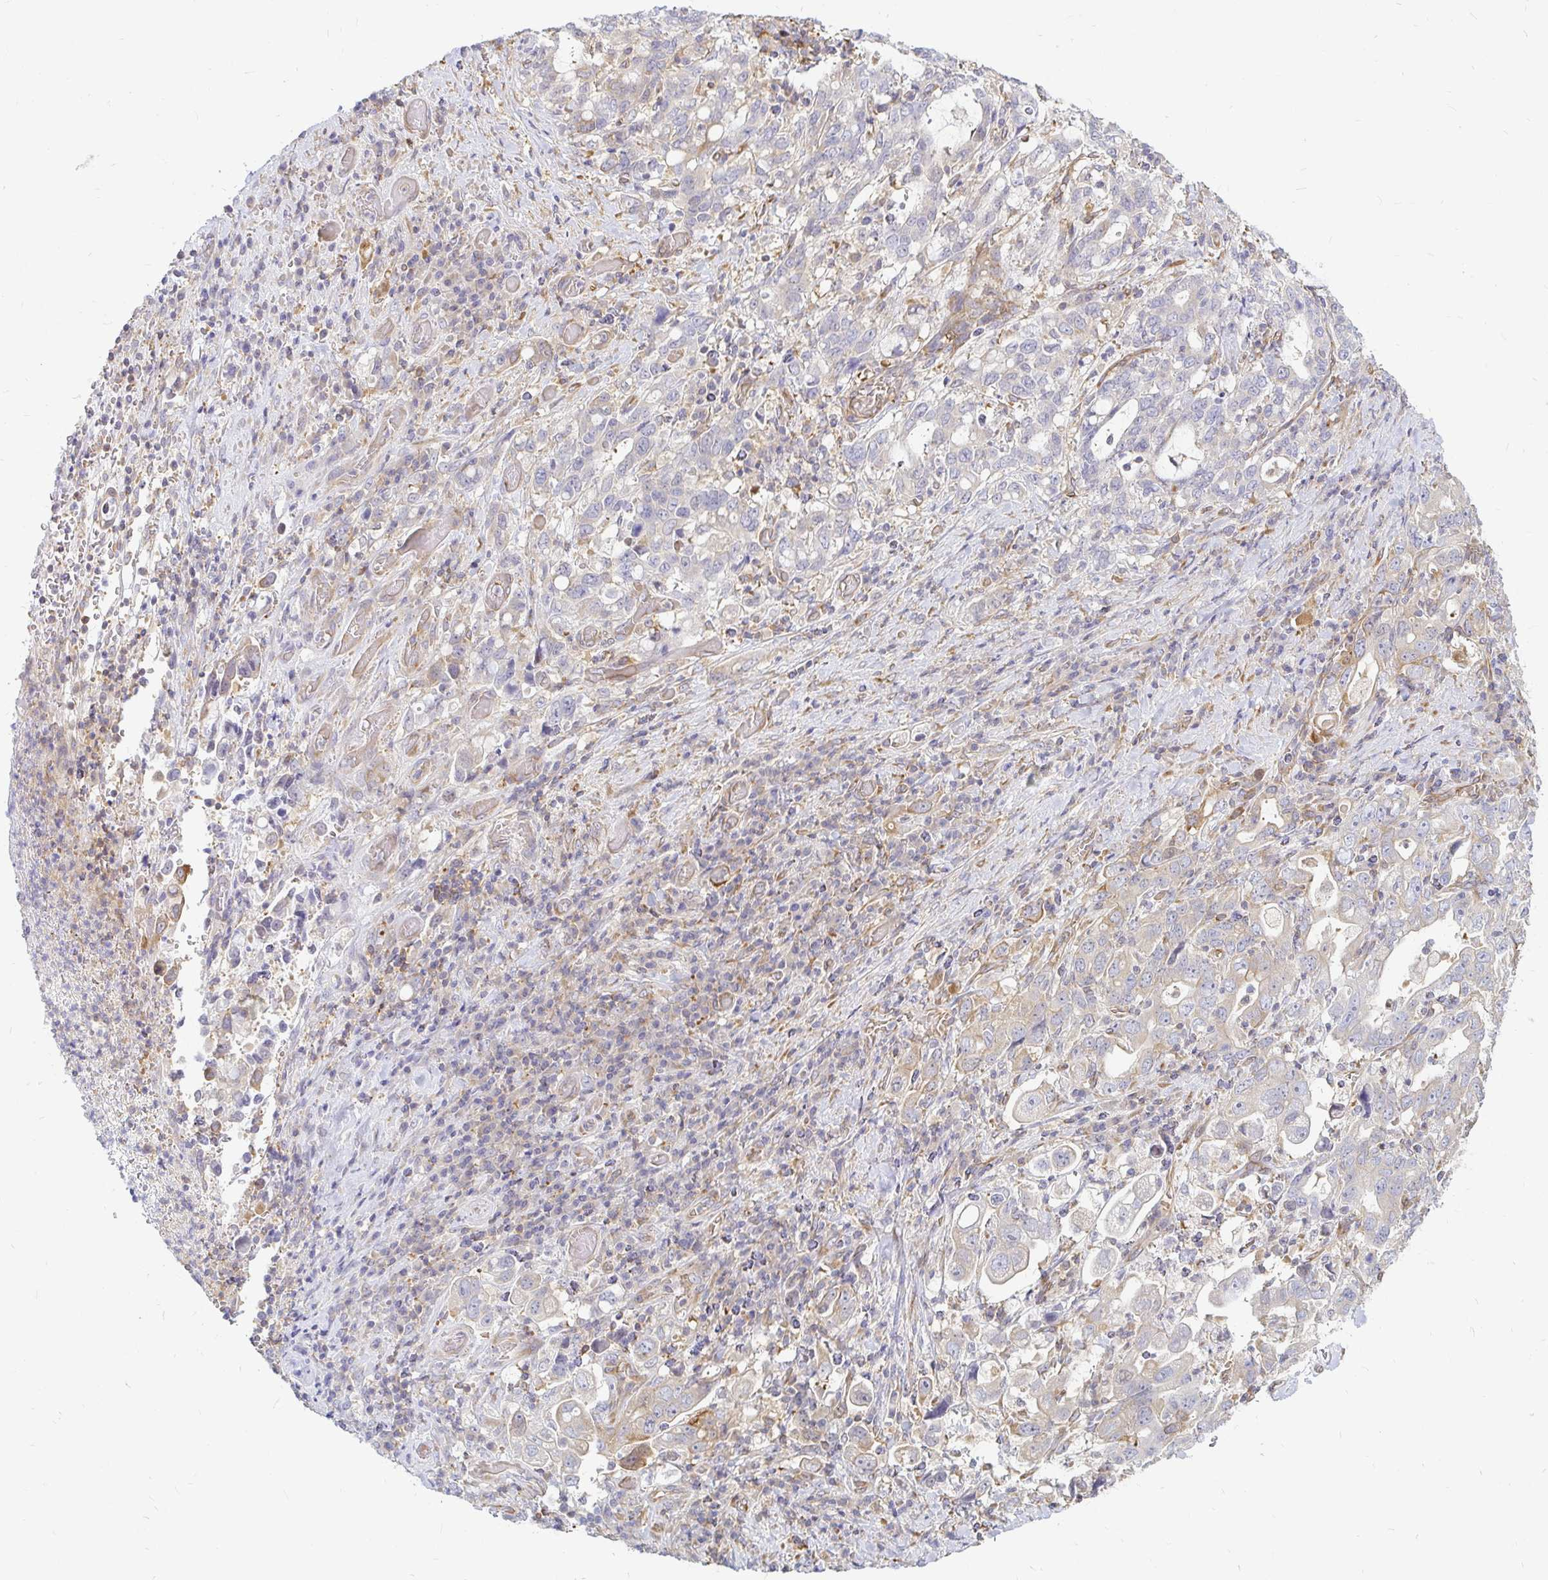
{"staining": {"intensity": "negative", "quantity": "none", "location": "none"}, "tissue": "stomach cancer", "cell_type": "Tumor cells", "image_type": "cancer", "snomed": [{"axis": "morphology", "description": "Adenocarcinoma, NOS"}, {"axis": "topography", "description": "Stomach, upper"}, {"axis": "topography", "description": "Stomach"}], "caption": "Immunohistochemistry photomicrograph of neoplastic tissue: stomach cancer stained with DAB exhibits no significant protein expression in tumor cells.", "gene": "CAST", "patient": {"sex": "male", "age": 62}}